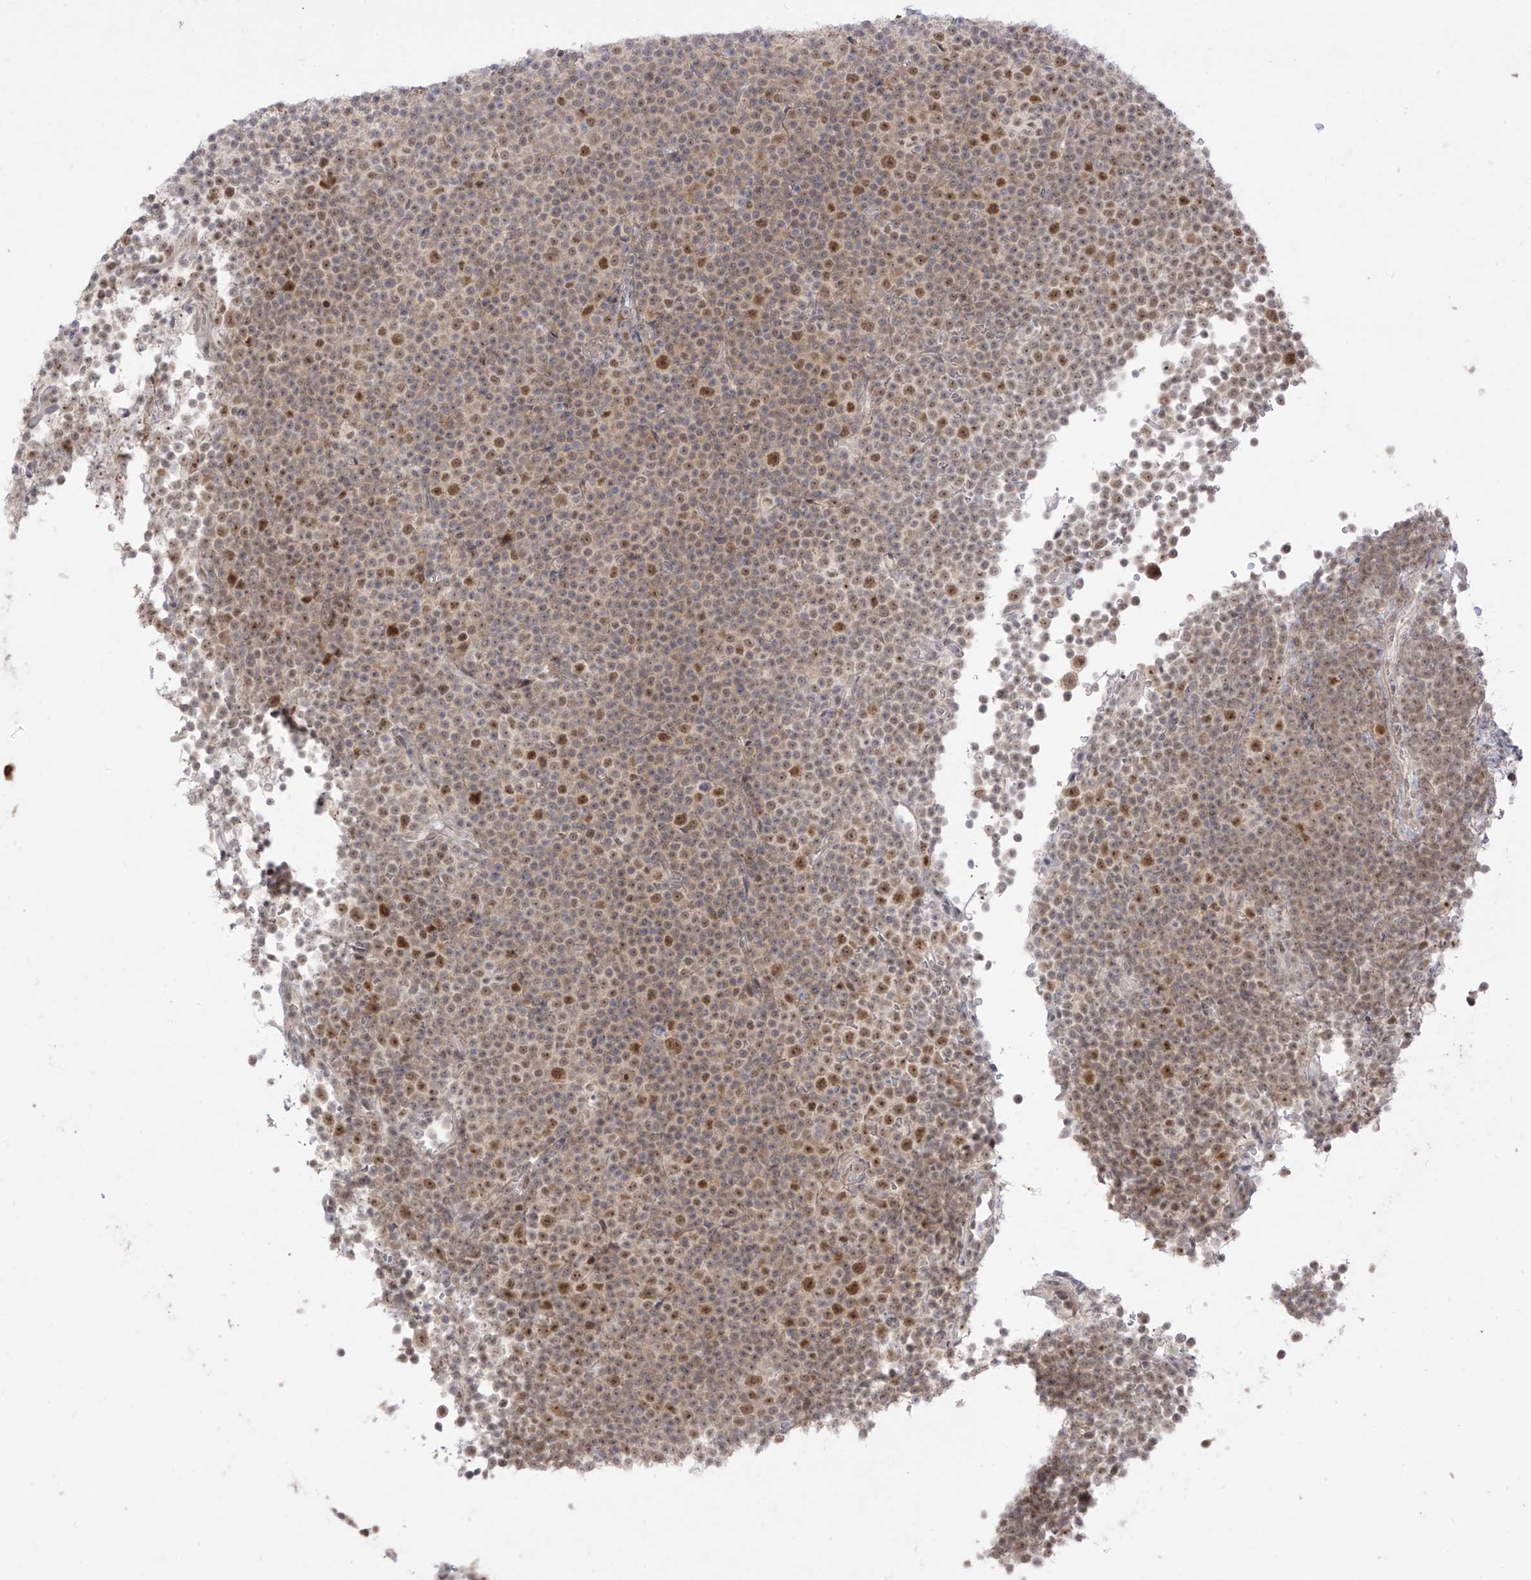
{"staining": {"intensity": "moderate", "quantity": "25%-75%", "location": "nuclear"}, "tissue": "lymphoma", "cell_type": "Tumor cells", "image_type": "cancer", "snomed": [{"axis": "morphology", "description": "Malignant lymphoma, non-Hodgkin's type, Low grade"}, {"axis": "topography", "description": "Lymph node"}], "caption": "Immunohistochemistry photomicrograph of neoplastic tissue: human malignant lymphoma, non-Hodgkin's type (low-grade) stained using immunohistochemistry (IHC) exhibits medium levels of moderate protein expression localized specifically in the nuclear of tumor cells, appearing as a nuclear brown color.", "gene": "OGT", "patient": {"sex": "female", "age": 67}}